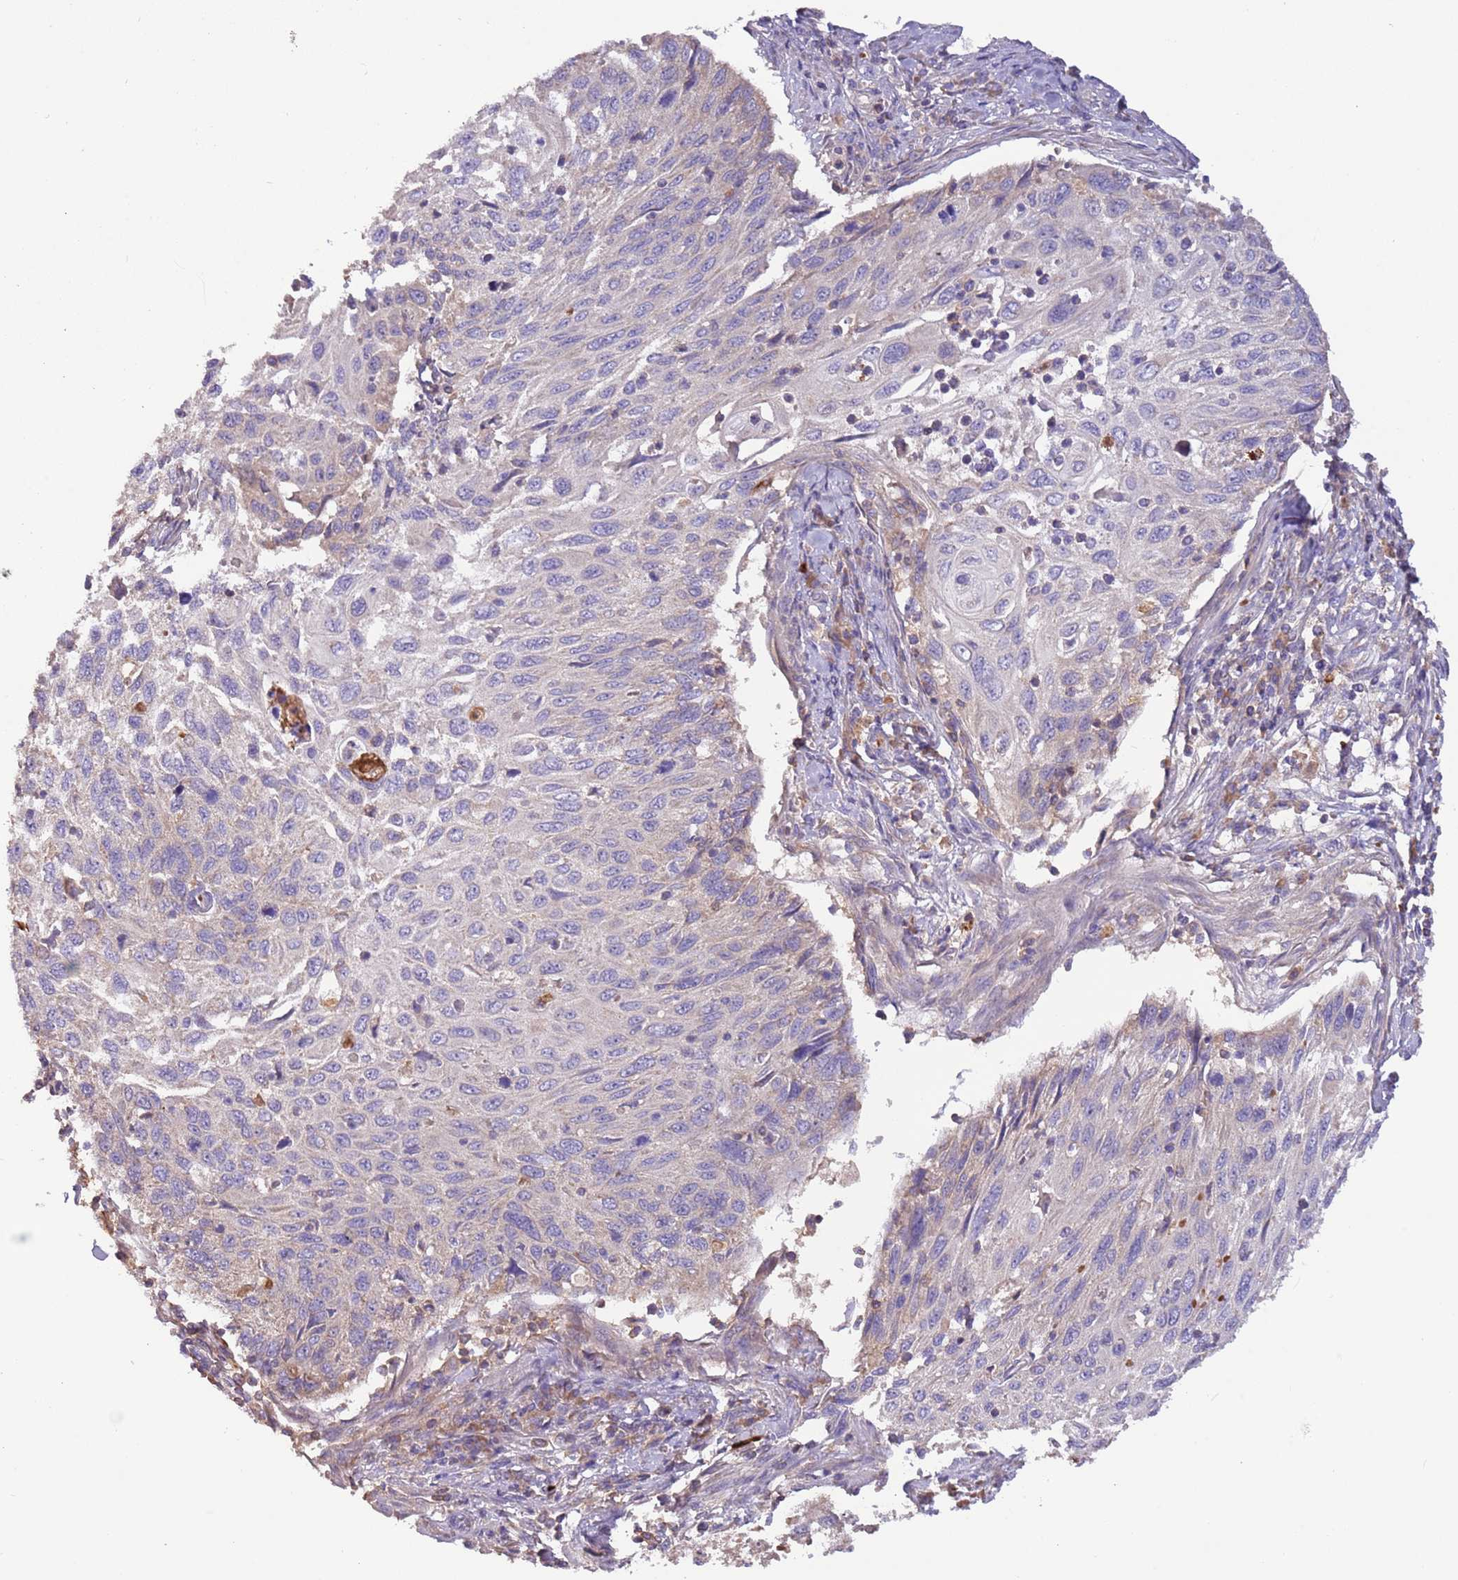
{"staining": {"intensity": "negative", "quantity": "none", "location": "none"}, "tissue": "cervical cancer", "cell_type": "Tumor cells", "image_type": "cancer", "snomed": [{"axis": "morphology", "description": "Squamous cell carcinoma, NOS"}, {"axis": "topography", "description": "Cervix"}], "caption": "This is an immunohistochemistry (IHC) micrograph of human cervical squamous cell carcinoma. There is no staining in tumor cells.", "gene": "TRMO", "patient": {"sex": "female", "age": 70}}